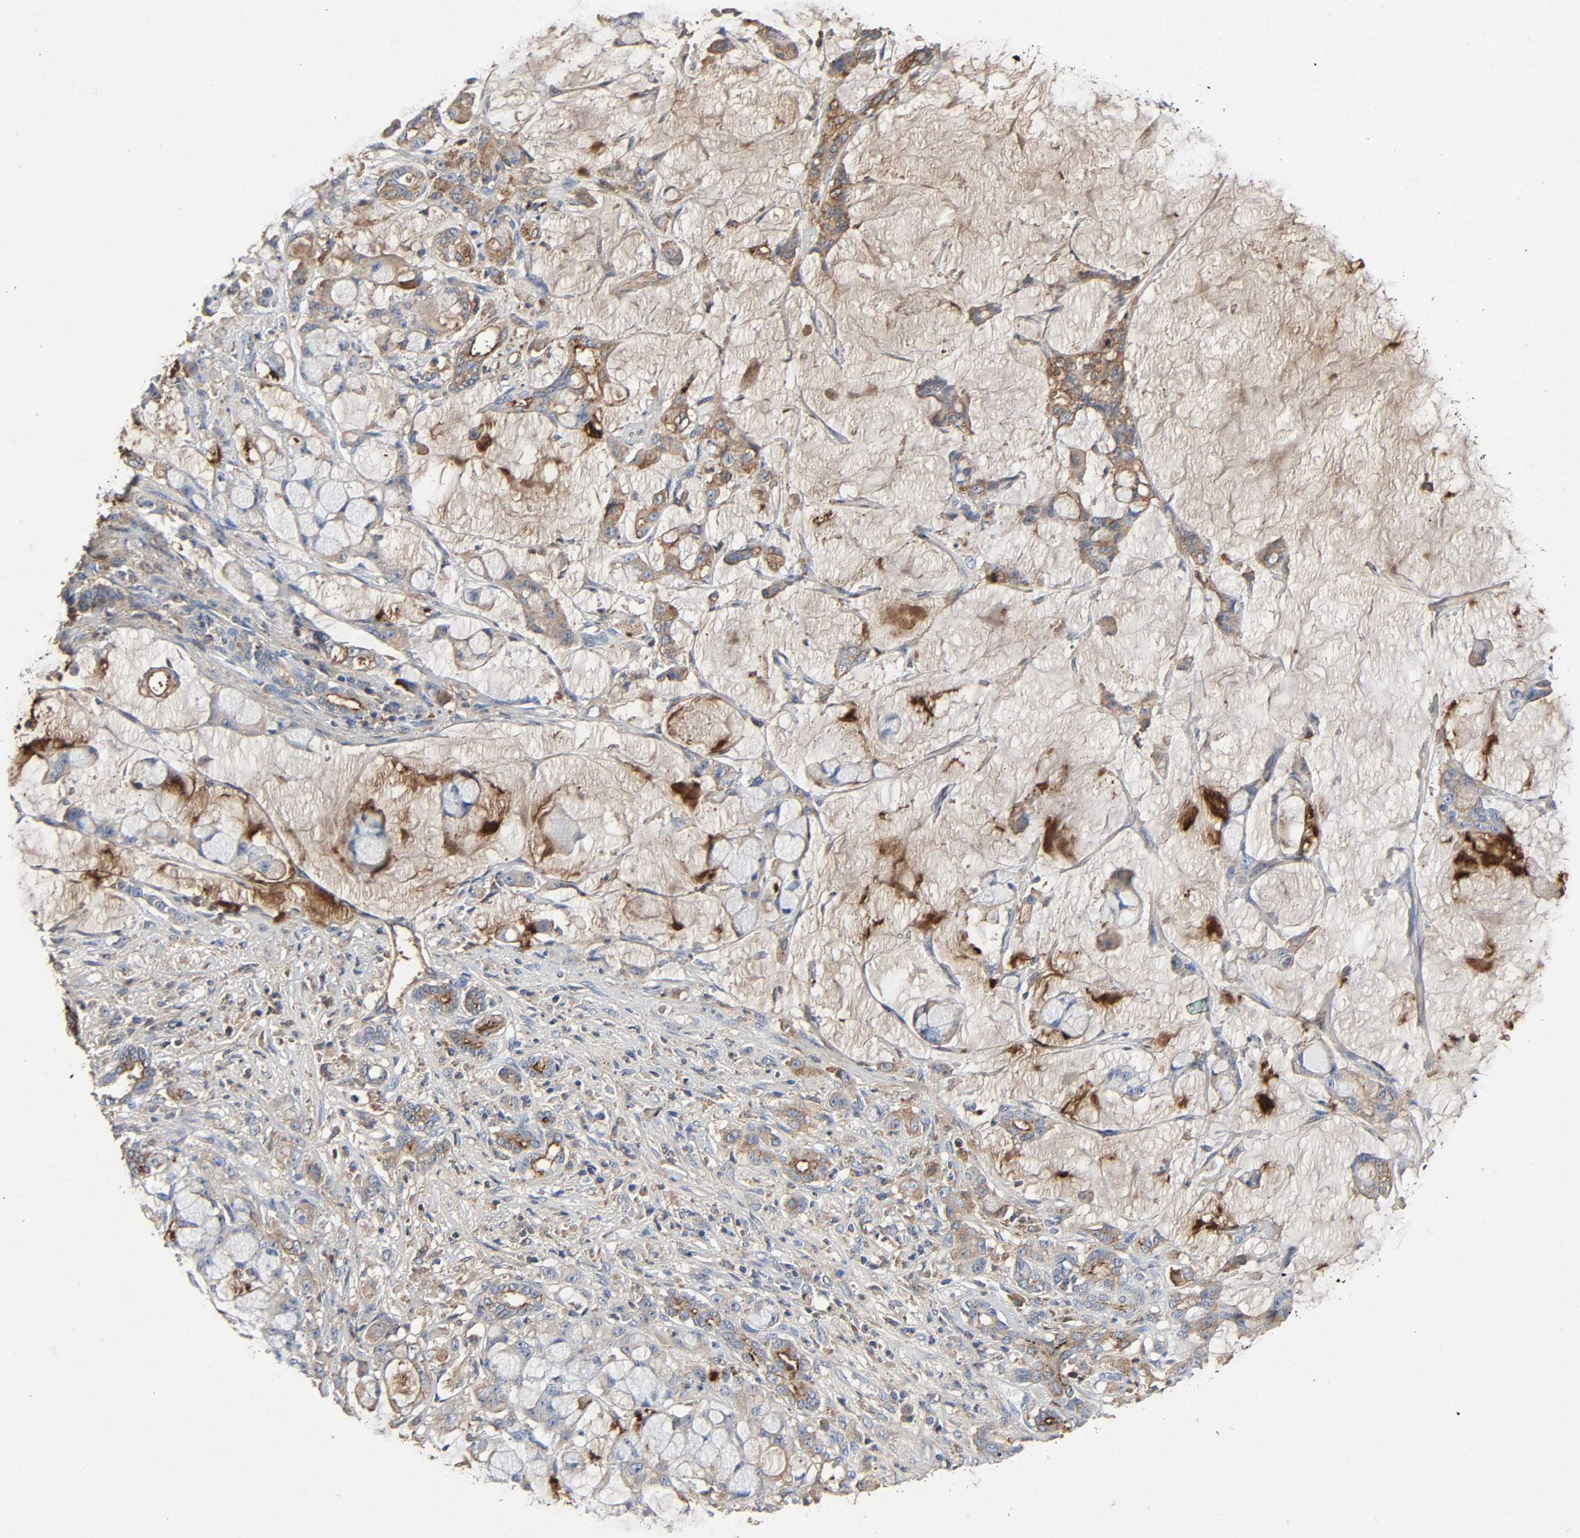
{"staining": {"intensity": "weak", "quantity": ">75%", "location": "cytoplasmic/membranous"}, "tissue": "pancreatic cancer", "cell_type": "Tumor cells", "image_type": "cancer", "snomed": [{"axis": "morphology", "description": "Adenocarcinoma, NOS"}, {"axis": "topography", "description": "Pancreas"}], "caption": "Adenocarcinoma (pancreatic) stained with IHC exhibits weak cytoplasmic/membranous staining in approximately >75% of tumor cells. The staining is performed using DAB brown chromogen to label protein expression. The nuclei are counter-stained blue using hematoxylin.", "gene": "C3", "patient": {"sex": "female", "age": 73}}